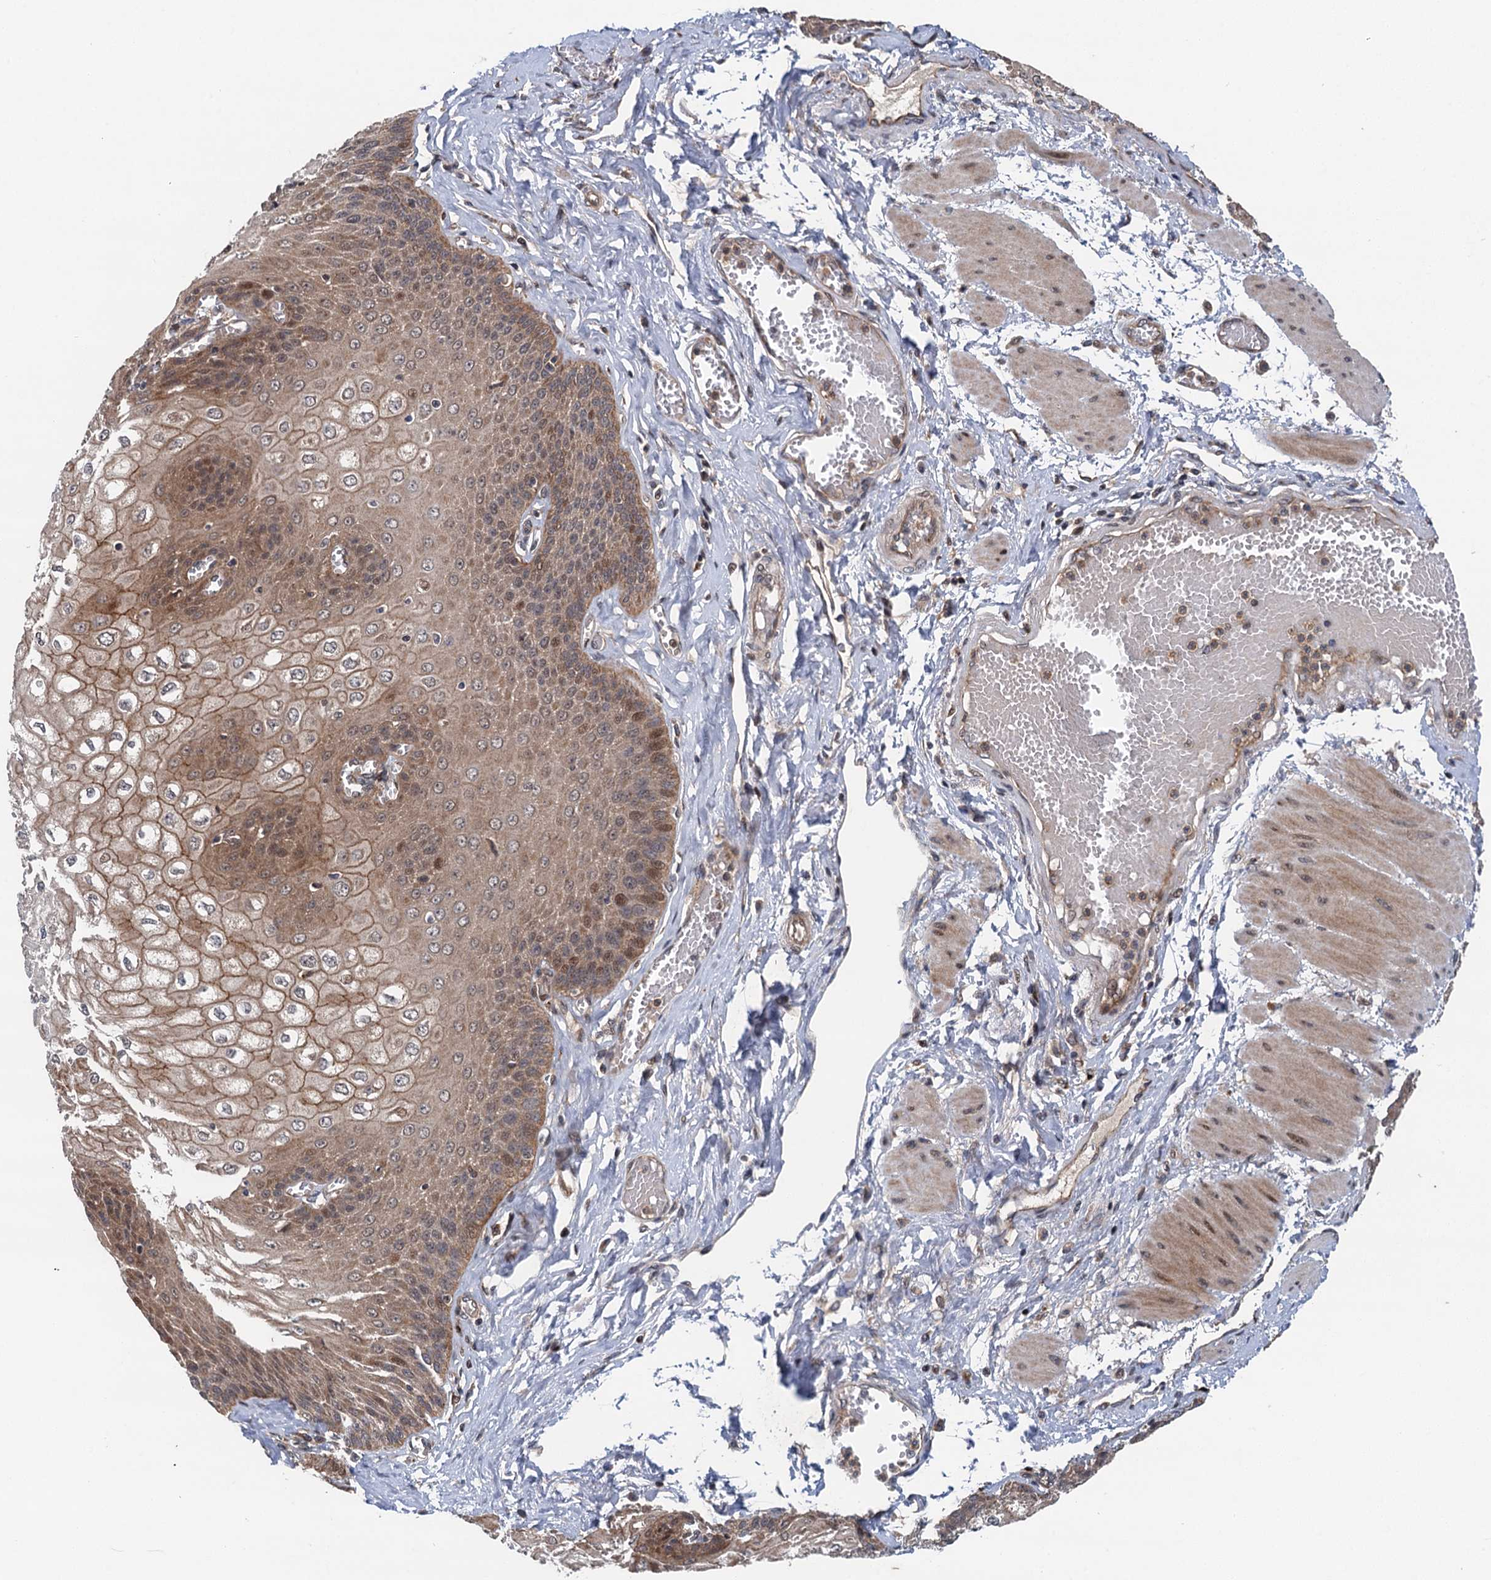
{"staining": {"intensity": "moderate", "quantity": "25%-75%", "location": "cytoplasmic/membranous,nuclear"}, "tissue": "esophagus", "cell_type": "Squamous epithelial cells", "image_type": "normal", "snomed": [{"axis": "morphology", "description": "Normal tissue, NOS"}, {"axis": "topography", "description": "Esophagus"}], "caption": "High-magnification brightfield microscopy of normal esophagus stained with DAB (brown) and counterstained with hematoxylin (blue). squamous epithelial cells exhibit moderate cytoplasmic/membranous,nuclear positivity is seen in approximately25%-75% of cells.", "gene": "NLRP10", "patient": {"sex": "male", "age": 60}}